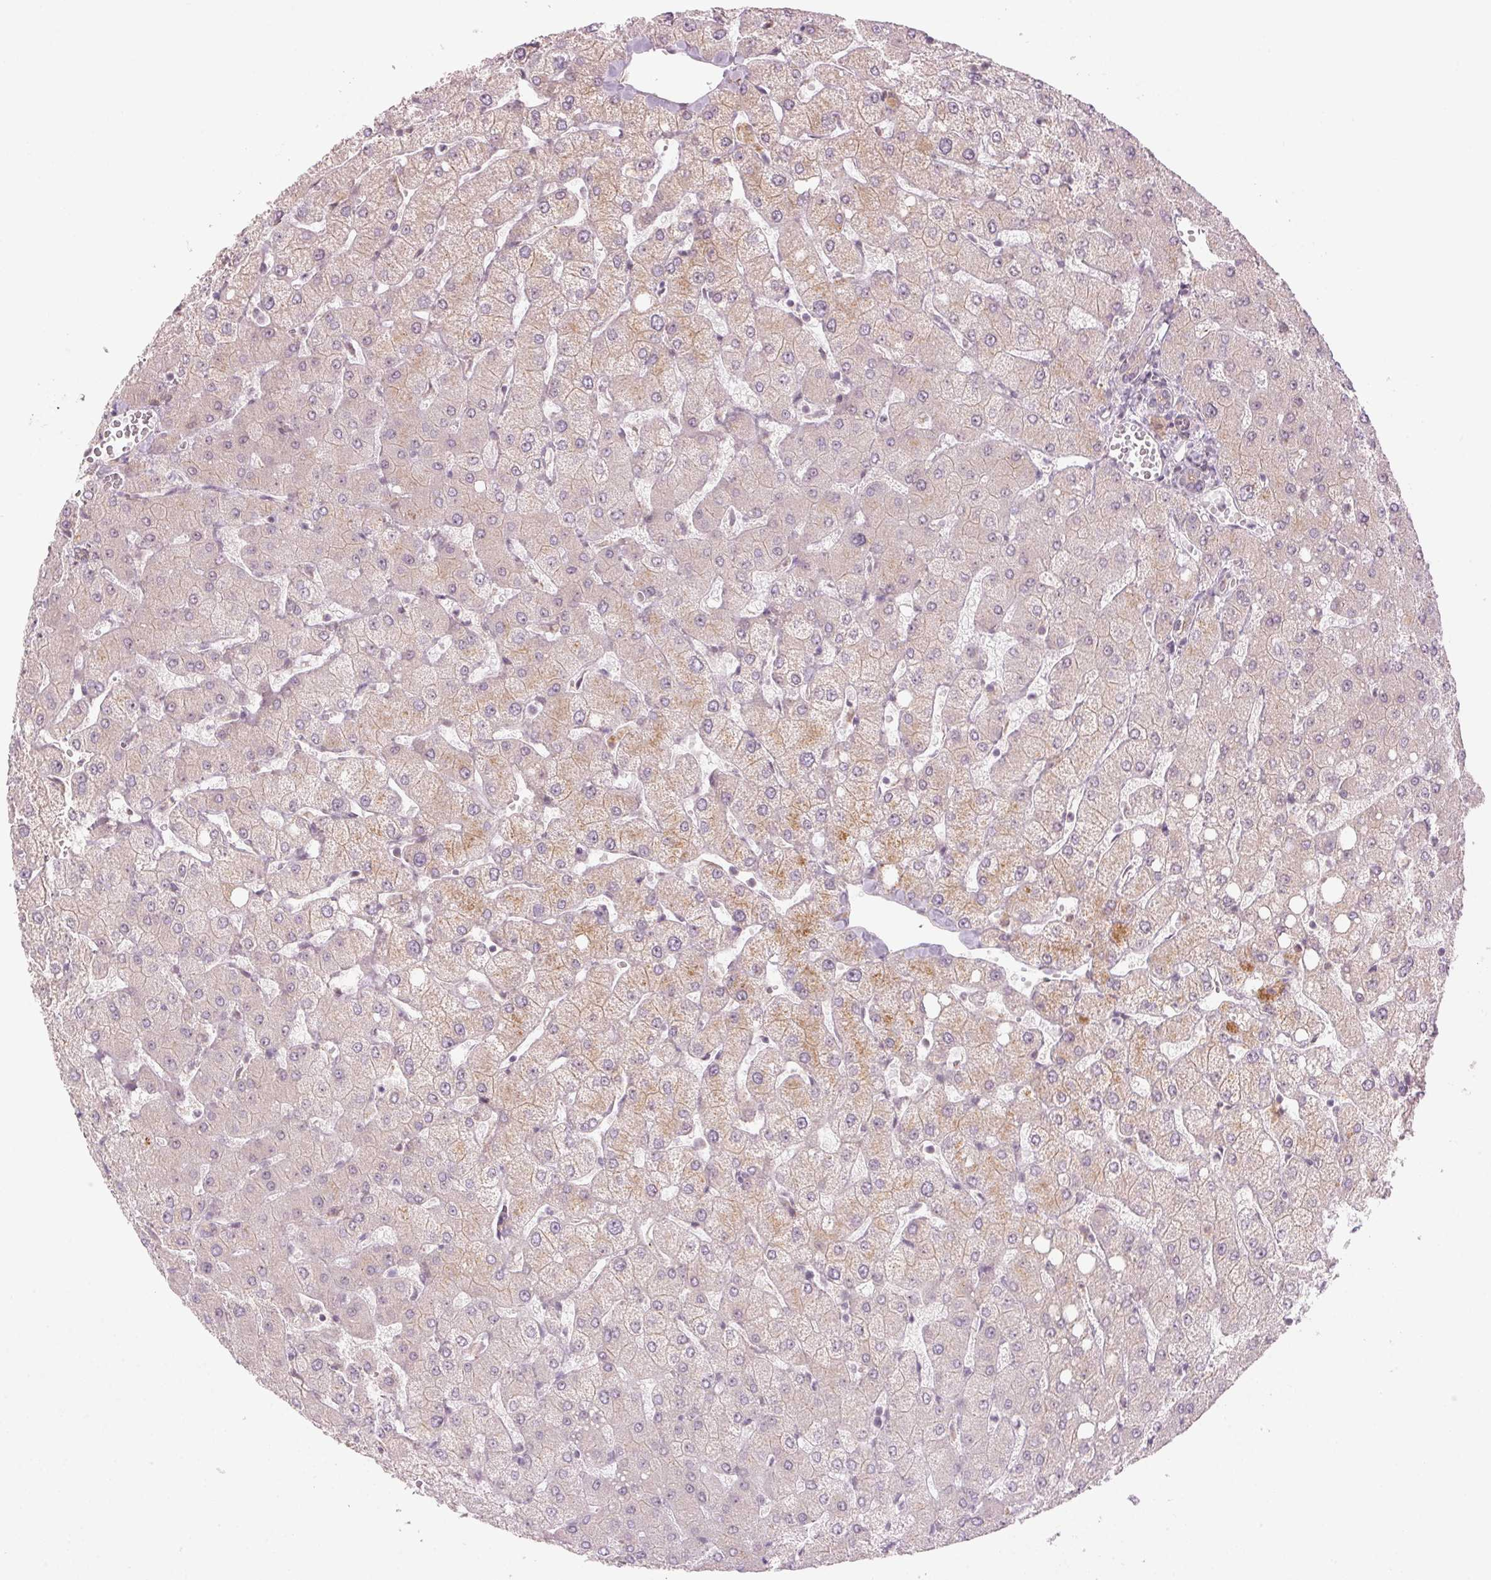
{"staining": {"intensity": "negative", "quantity": "none", "location": "none"}, "tissue": "liver", "cell_type": "Cholangiocytes", "image_type": "normal", "snomed": [{"axis": "morphology", "description": "Normal tissue, NOS"}, {"axis": "topography", "description": "Liver"}], "caption": "Immunohistochemistry (IHC) histopathology image of unremarkable liver: human liver stained with DAB (3,3'-diaminobenzidine) exhibits no significant protein staining in cholangiocytes.", "gene": "TMED6", "patient": {"sex": "female", "age": 54}}